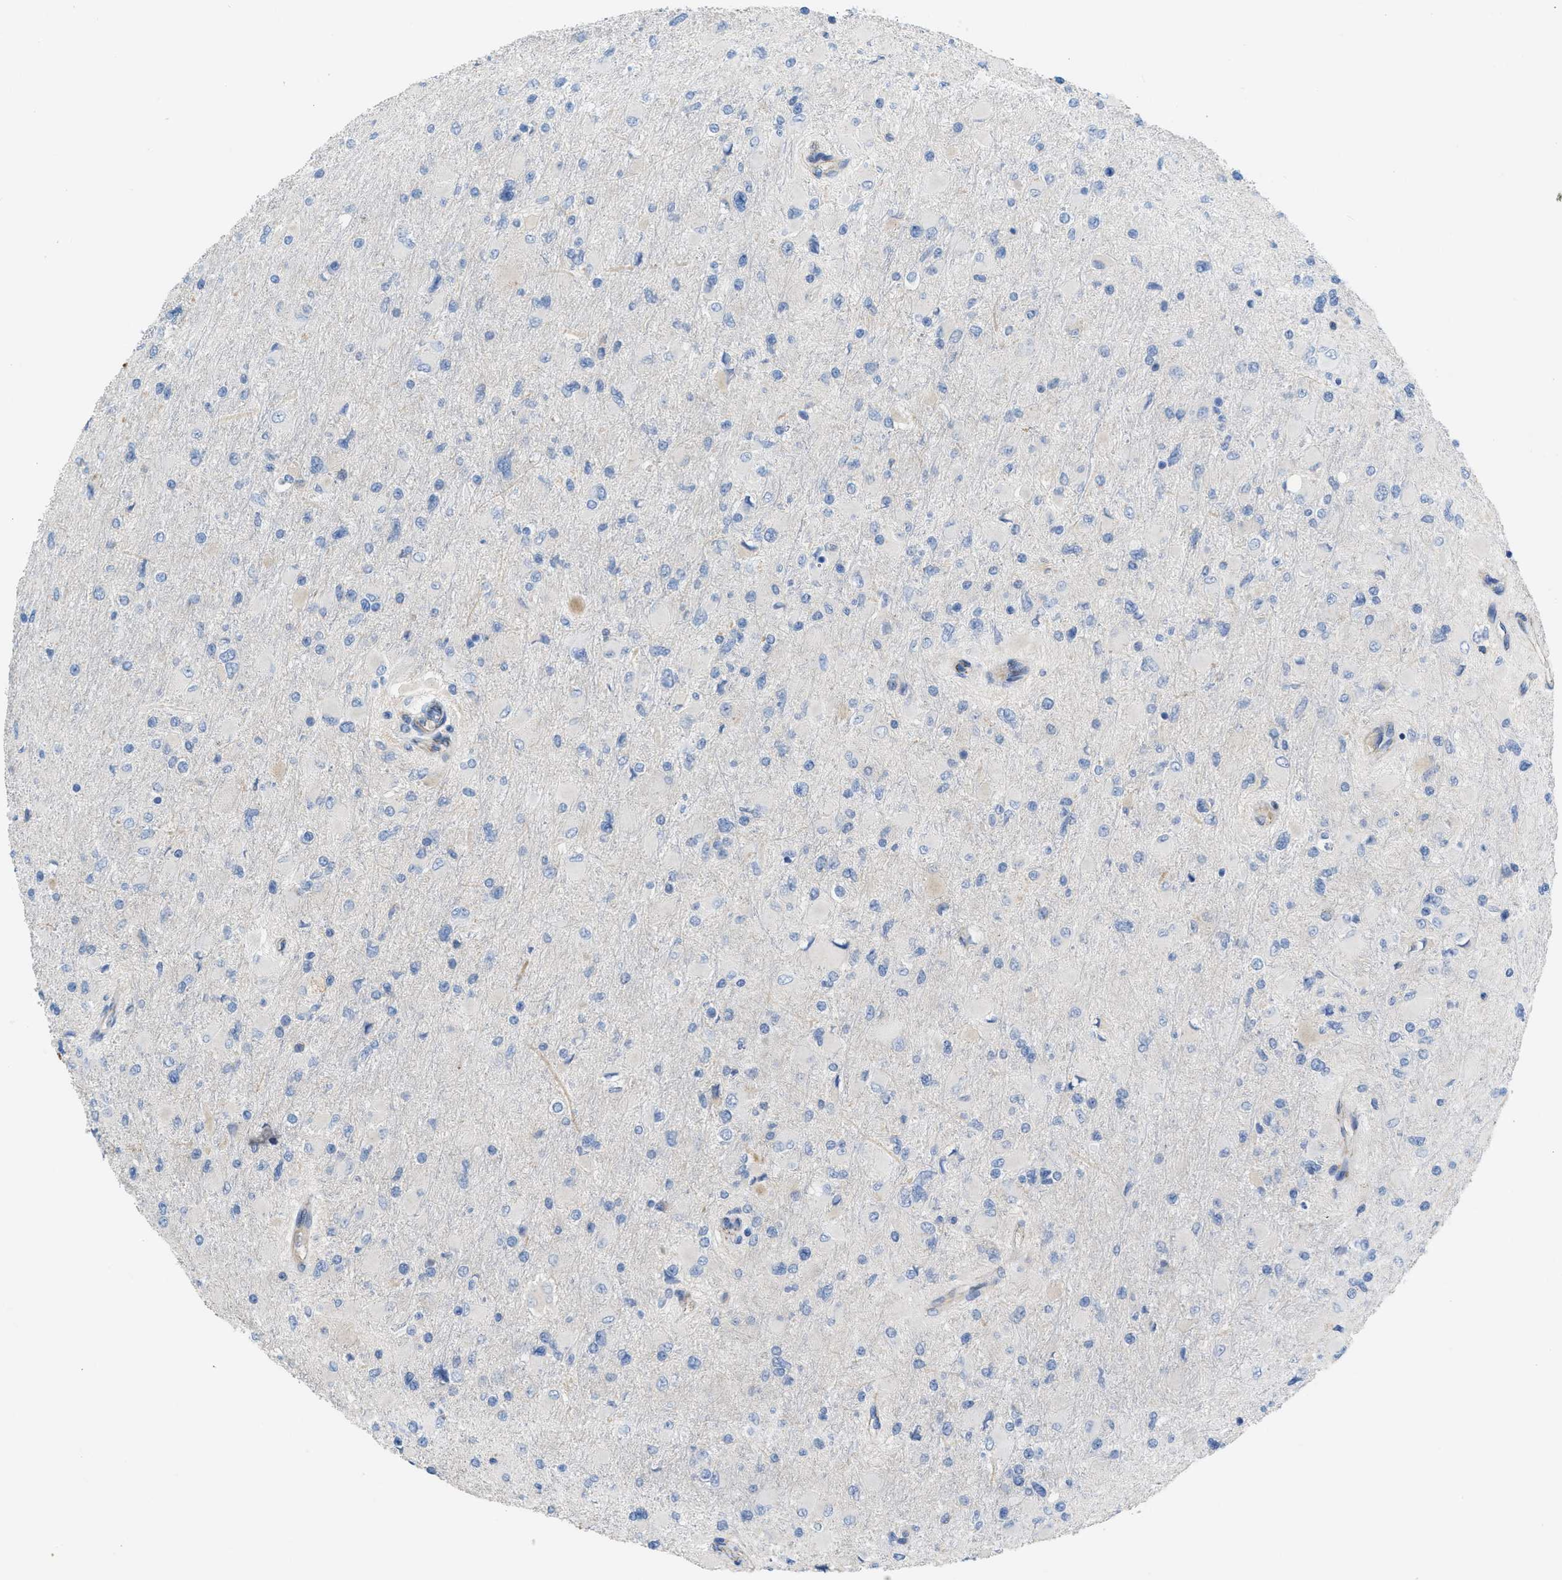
{"staining": {"intensity": "negative", "quantity": "none", "location": "none"}, "tissue": "glioma", "cell_type": "Tumor cells", "image_type": "cancer", "snomed": [{"axis": "morphology", "description": "Glioma, malignant, High grade"}, {"axis": "topography", "description": "Cerebral cortex"}], "caption": "This is a micrograph of immunohistochemistry (IHC) staining of glioma, which shows no staining in tumor cells.", "gene": "CRB3", "patient": {"sex": "female", "age": 36}}